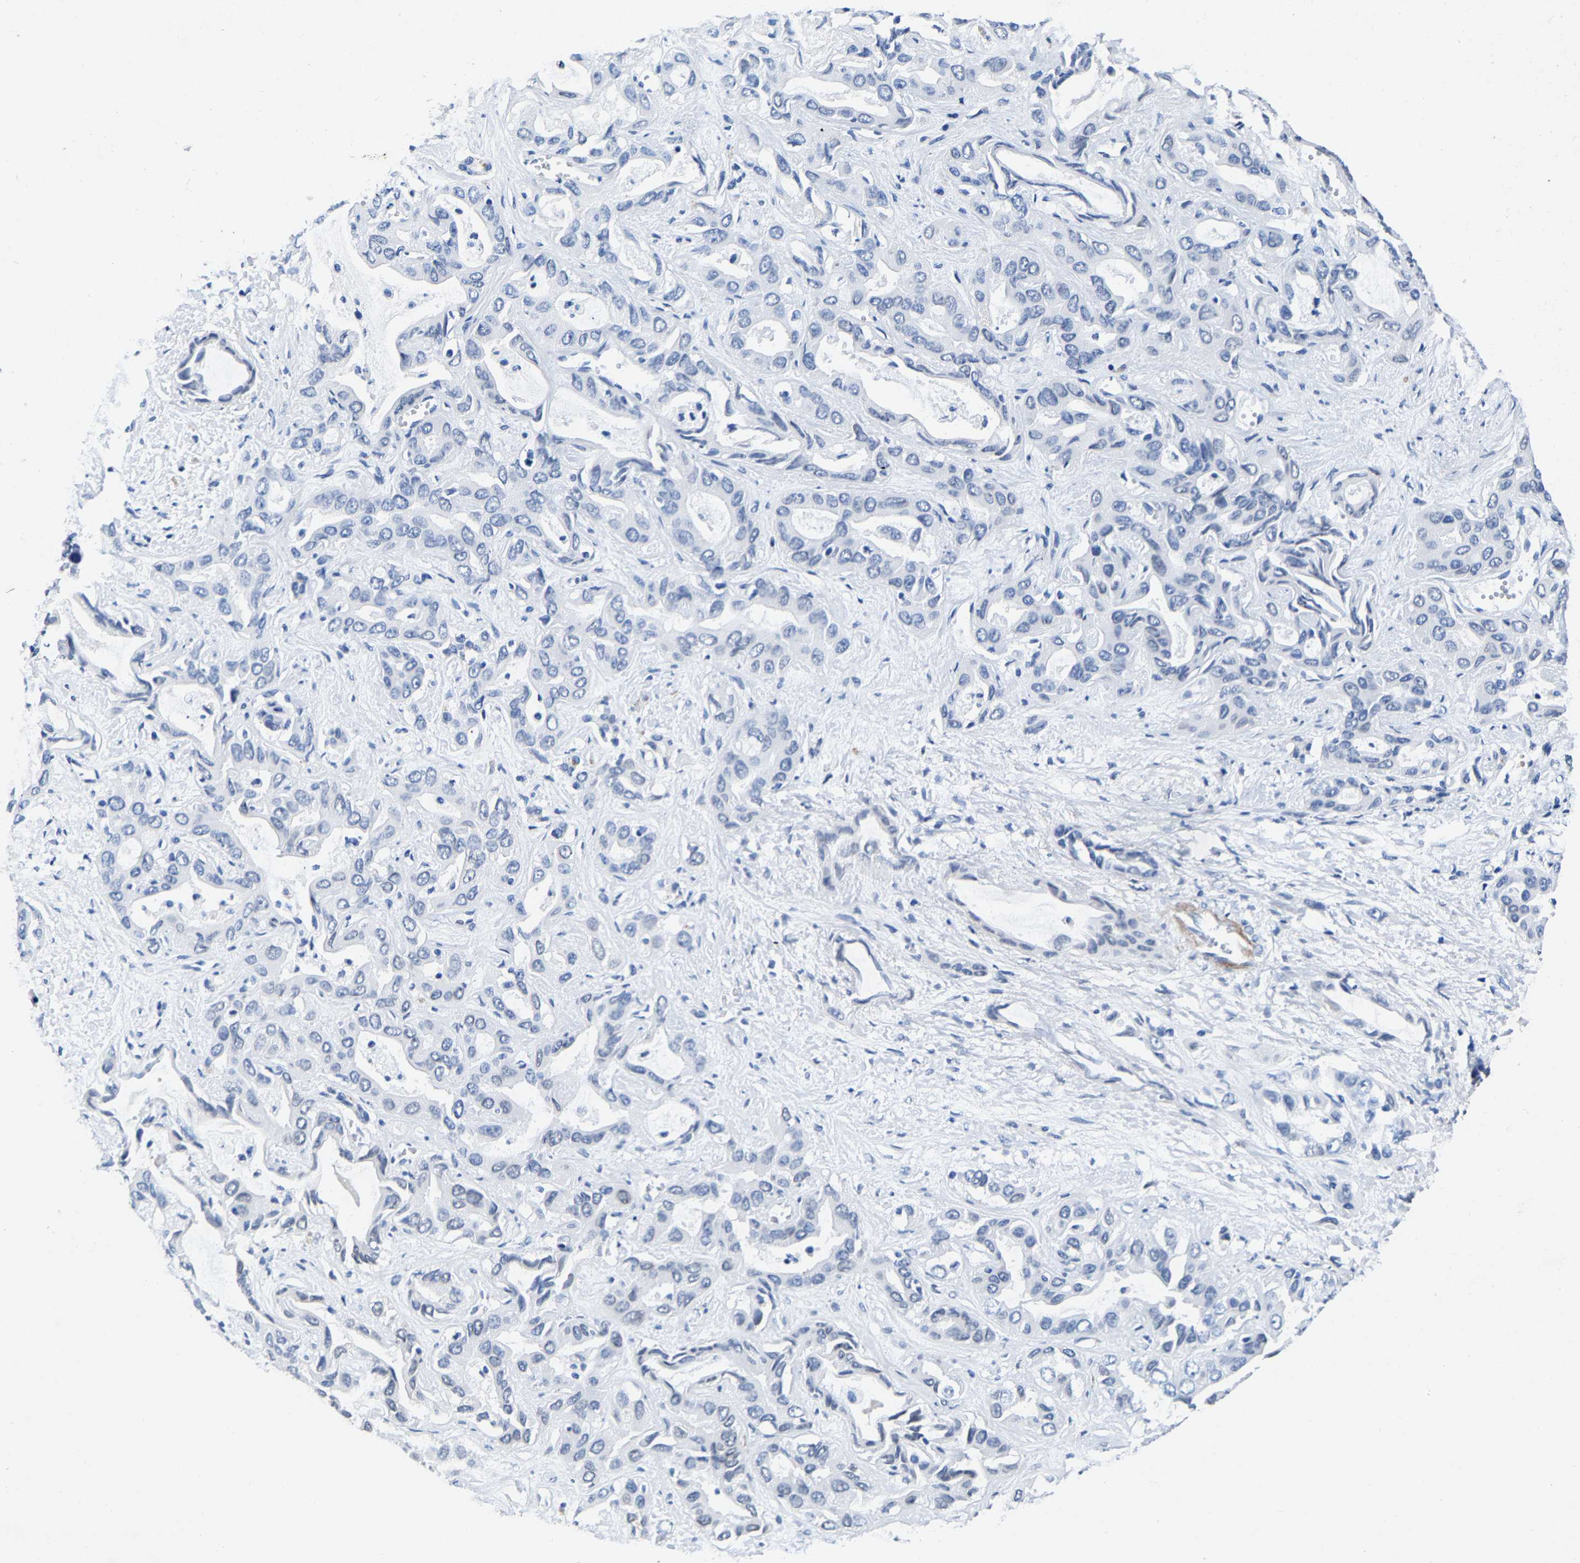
{"staining": {"intensity": "negative", "quantity": "none", "location": "none"}, "tissue": "liver cancer", "cell_type": "Tumor cells", "image_type": "cancer", "snomed": [{"axis": "morphology", "description": "Cholangiocarcinoma"}, {"axis": "topography", "description": "Liver"}], "caption": "Immunohistochemical staining of cholangiocarcinoma (liver) exhibits no significant positivity in tumor cells. Brightfield microscopy of immunohistochemistry stained with DAB (brown) and hematoxylin (blue), captured at high magnification.", "gene": "UBN2", "patient": {"sex": "female", "age": 52}}